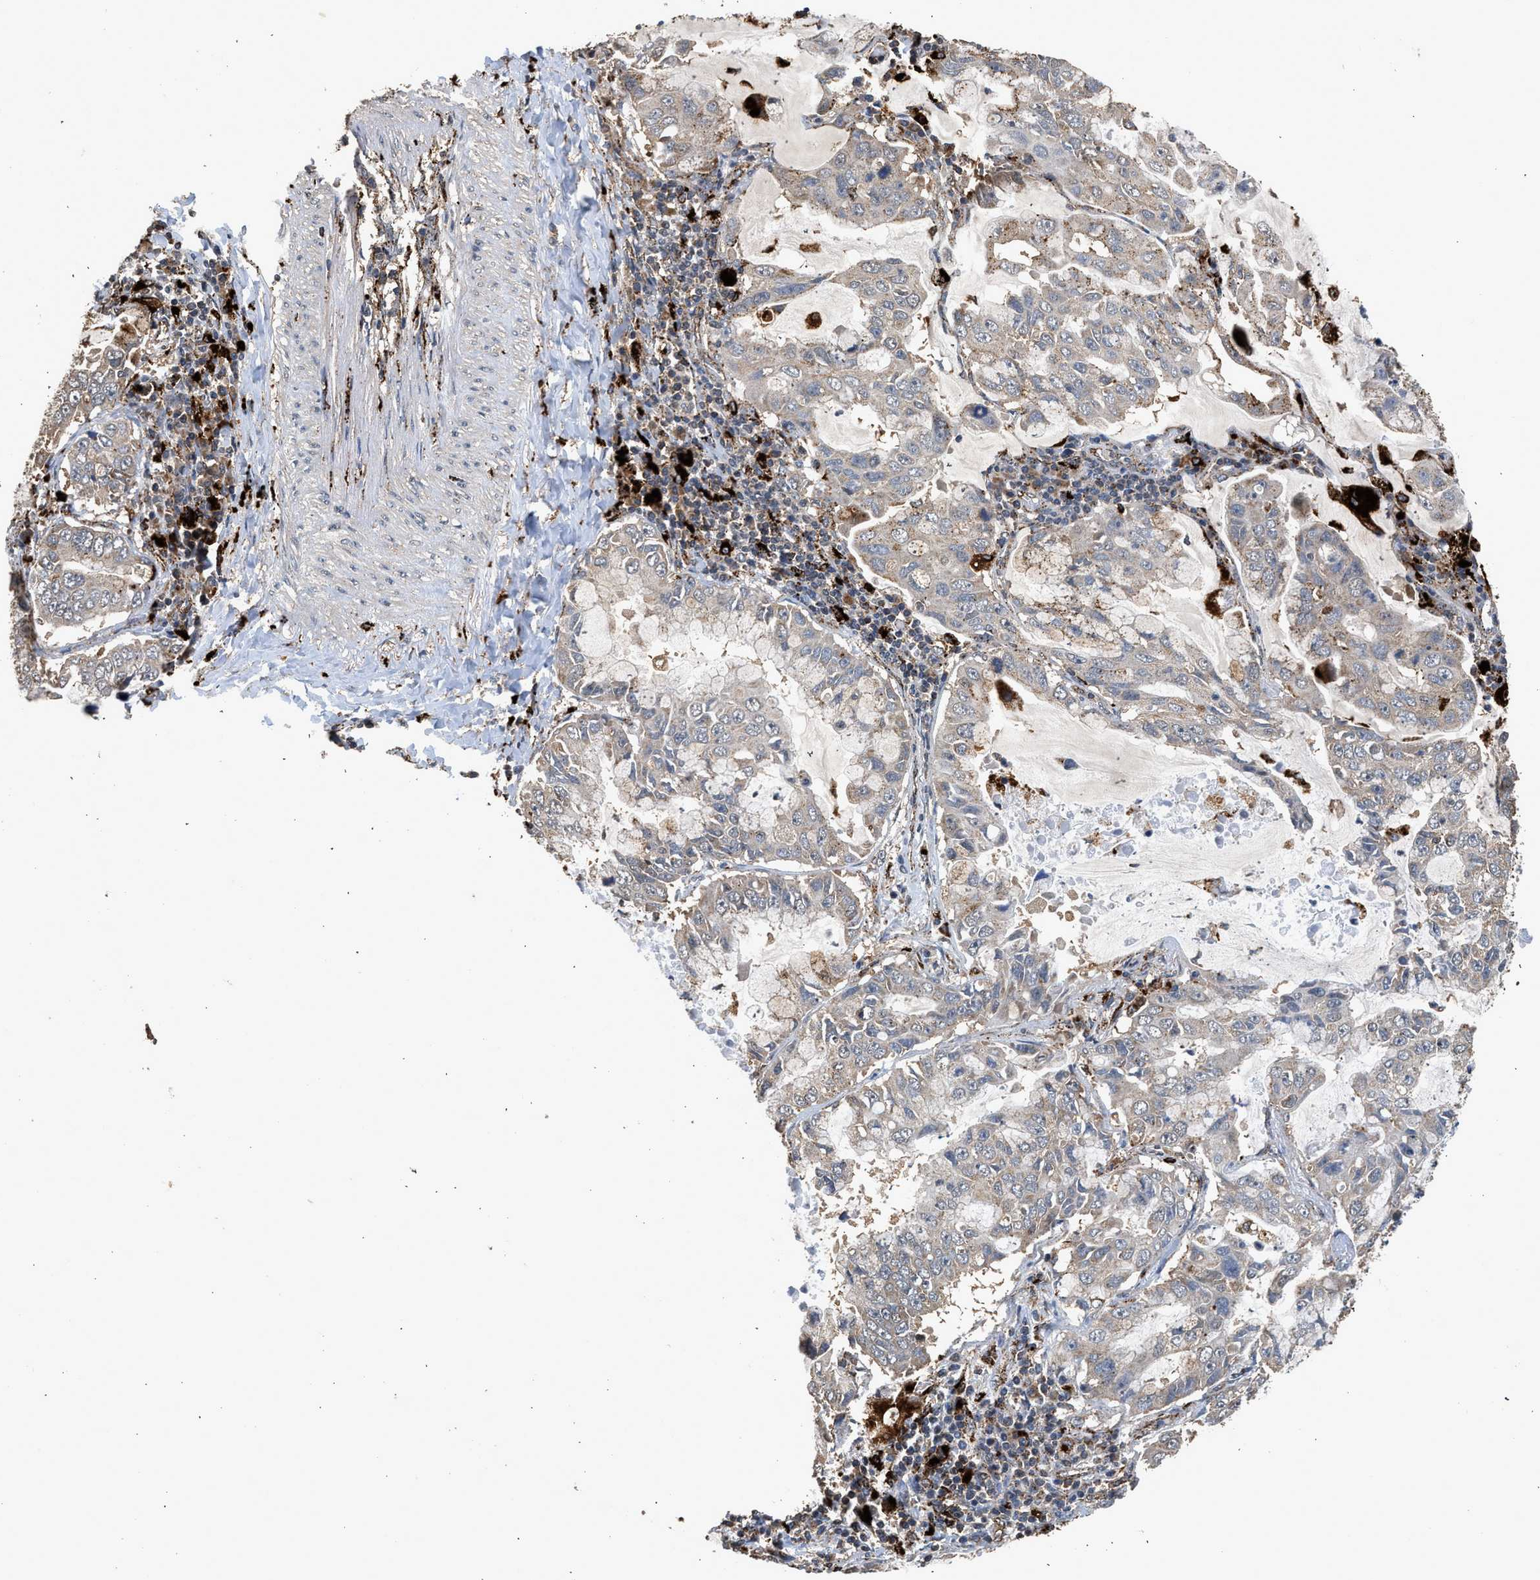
{"staining": {"intensity": "weak", "quantity": ">75%", "location": "cytoplasmic/membranous"}, "tissue": "lung cancer", "cell_type": "Tumor cells", "image_type": "cancer", "snomed": [{"axis": "morphology", "description": "Adenocarcinoma, NOS"}, {"axis": "topography", "description": "Lung"}], "caption": "Protein expression analysis of lung adenocarcinoma exhibits weak cytoplasmic/membranous positivity in approximately >75% of tumor cells. Immunohistochemistry stains the protein of interest in brown and the nuclei are stained blue.", "gene": "CTSV", "patient": {"sex": "male", "age": 64}}